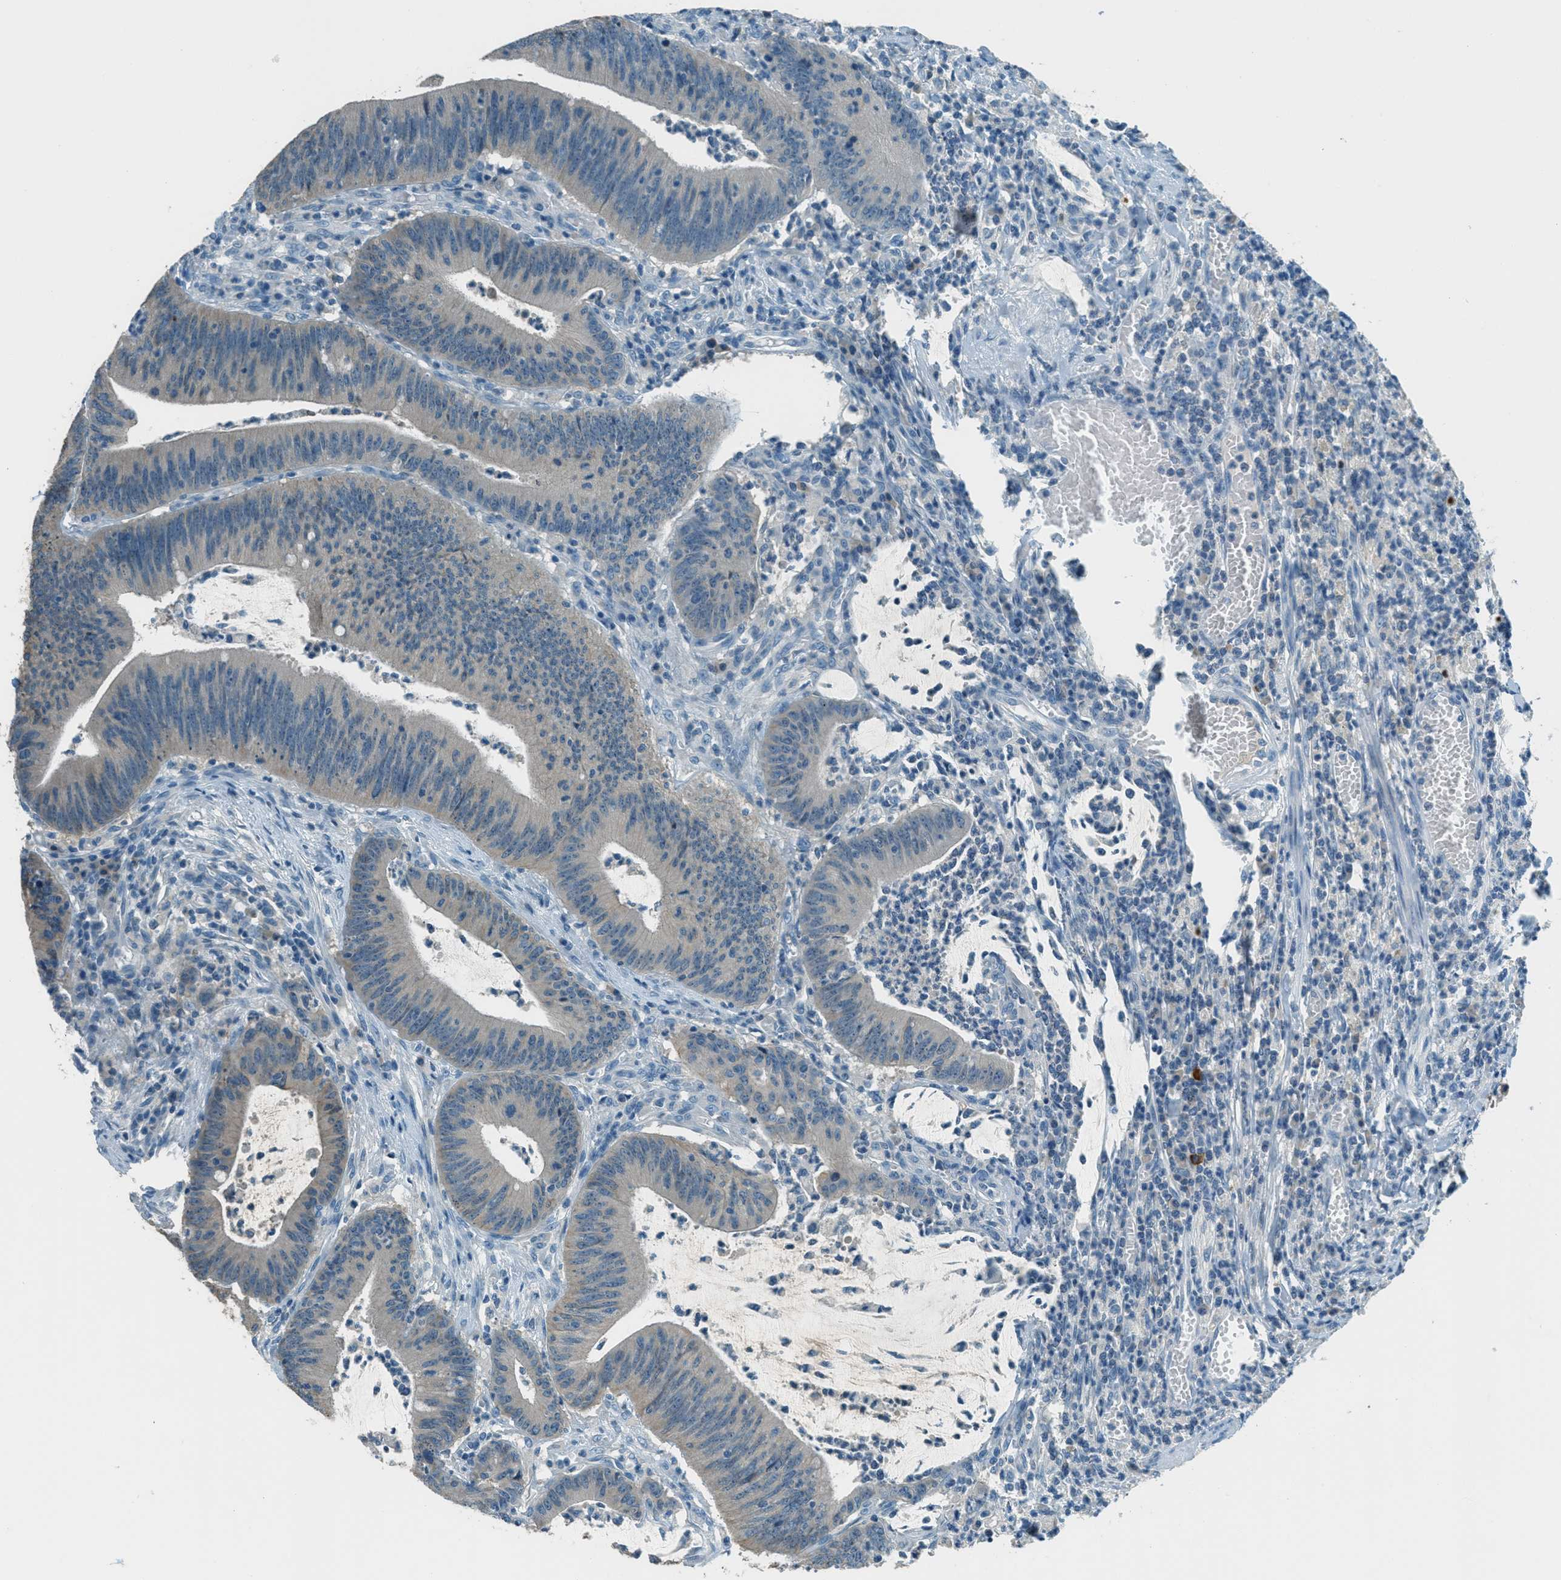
{"staining": {"intensity": "weak", "quantity": "<25%", "location": "cytoplasmic/membranous"}, "tissue": "colorectal cancer", "cell_type": "Tumor cells", "image_type": "cancer", "snomed": [{"axis": "morphology", "description": "Normal tissue, NOS"}, {"axis": "morphology", "description": "Adenocarcinoma, NOS"}, {"axis": "topography", "description": "Rectum"}], "caption": "Human colorectal cancer (adenocarcinoma) stained for a protein using immunohistochemistry (IHC) shows no staining in tumor cells.", "gene": "MSLN", "patient": {"sex": "female", "age": 66}}